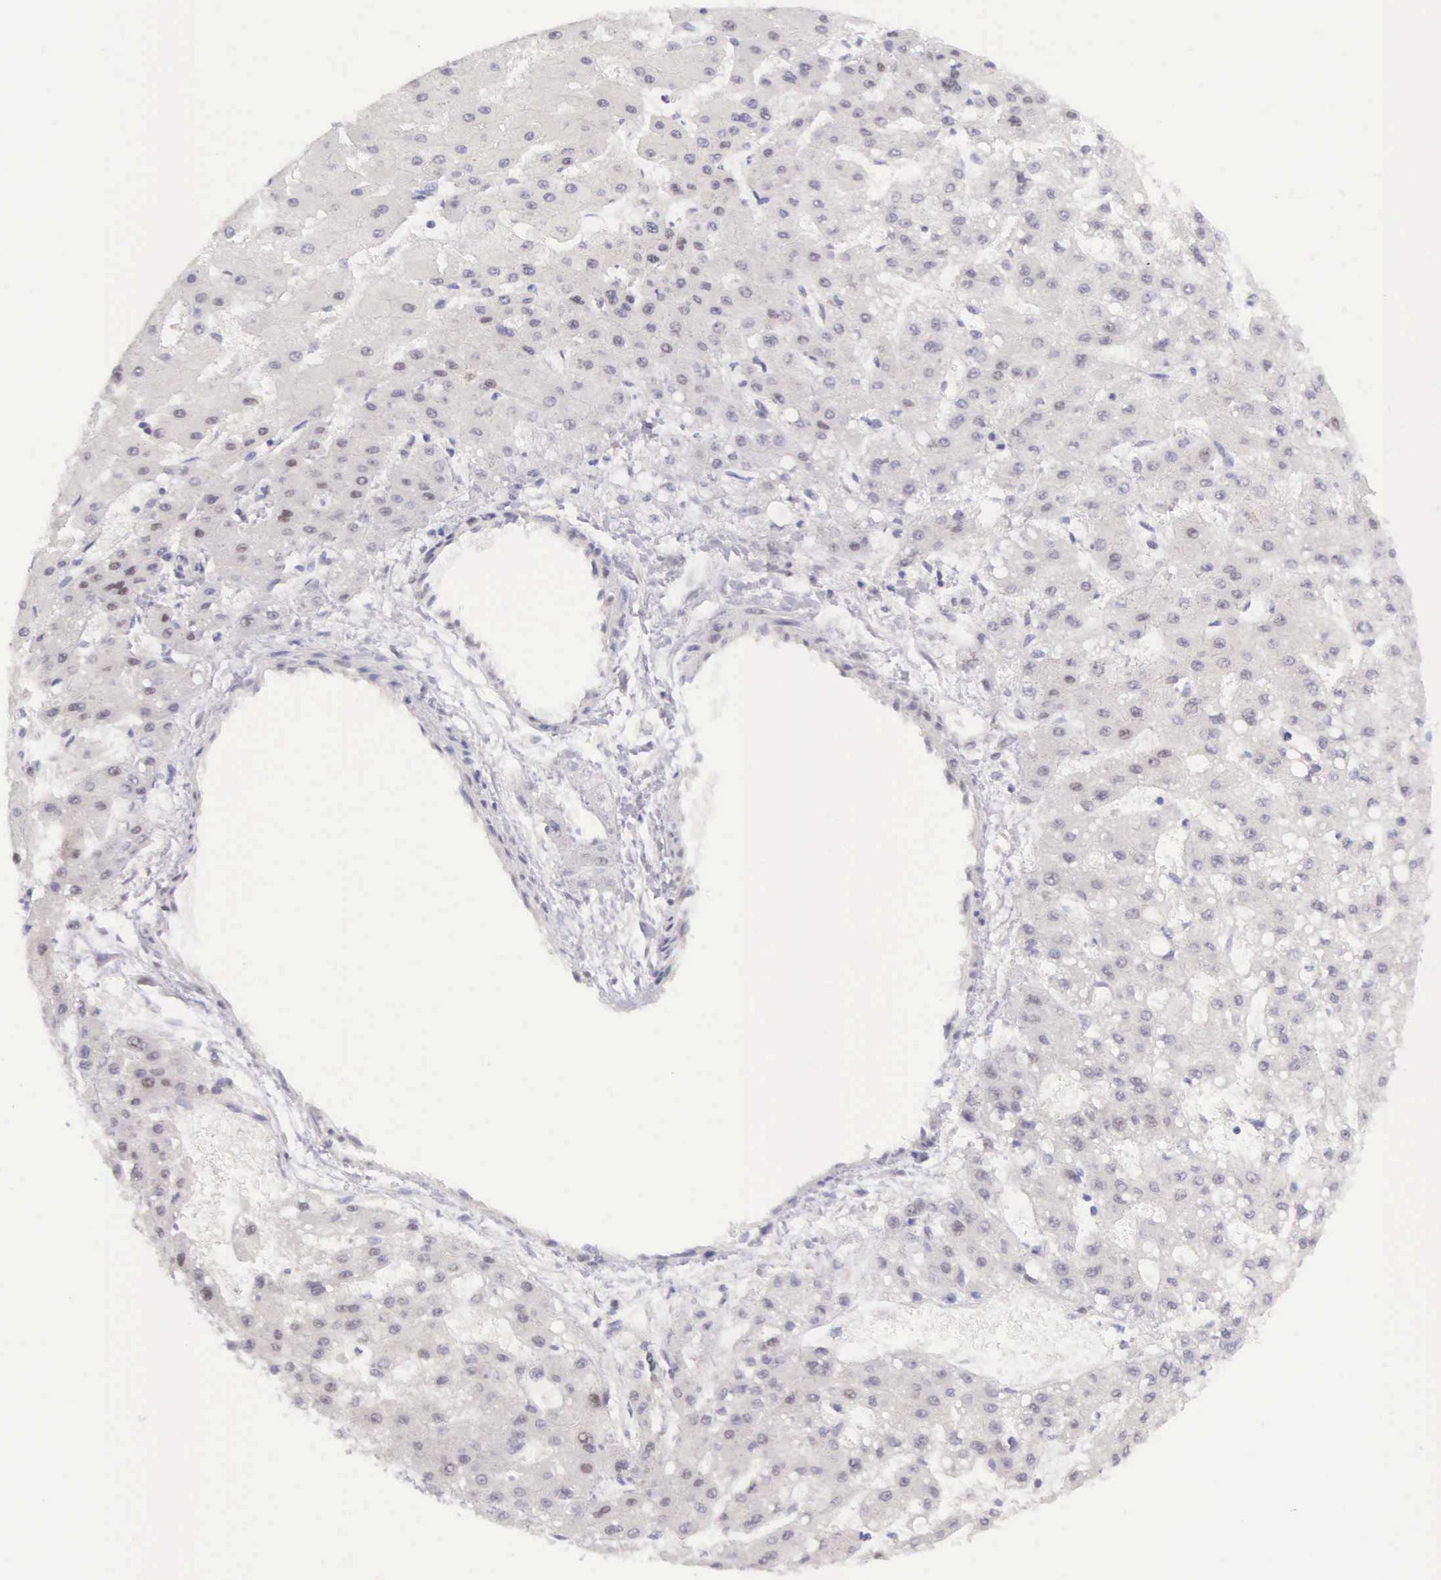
{"staining": {"intensity": "weak", "quantity": "<25%", "location": "nuclear"}, "tissue": "liver cancer", "cell_type": "Tumor cells", "image_type": "cancer", "snomed": [{"axis": "morphology", "description": "Carcinoma, Hepatocellular, NOS"}, {"axis": "topography", "description": "Liver"}], "caption": "IHC photomicrograph of human hepatocellular carcinoma (liver) stained for a protein (brown), which demonstrates no positivity in tumor cells.", "gene": "CCDC117", "patient": {"sex": "female", "age": 52}}